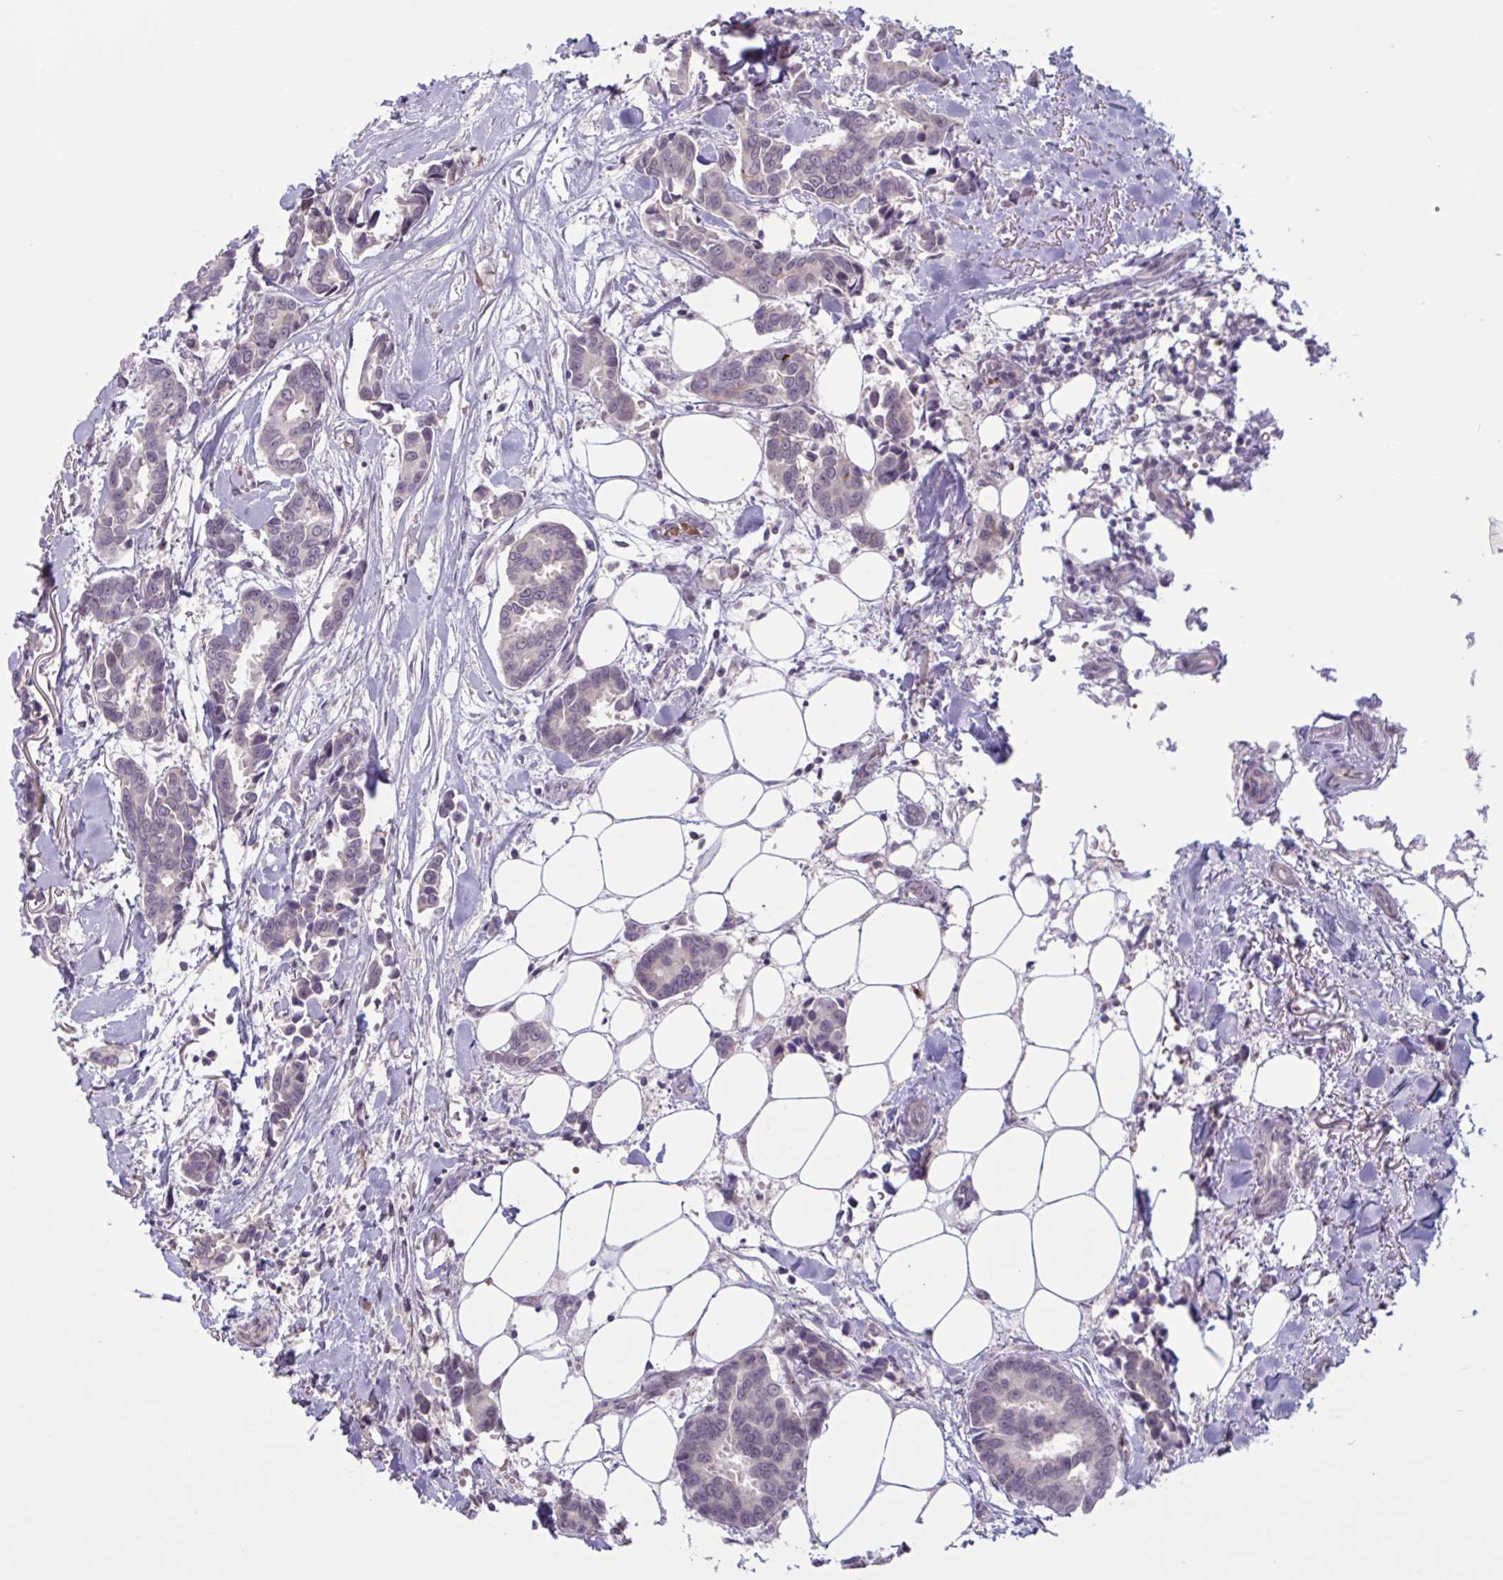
{"staining": {"intensity": "negative", "quantity": "none", "location": "none"}, "tissue": "breast cancer", "cell_type": "Tumor cells", "image_type": "cancer", "snomed": [{"axis": "morphology", "description": "Duct carcinoma"}, {"axis": "topography", "description": "Breast"}], "caption": "This image is of breast invasive ductal carcinoma stained with immunohistochemistry to label a protein in brown with the nuclei are counter-stained blue. There is no expression in tumor cells.", "gene": "RFPL4B", "patient": {"sex": "female", "age": 73}}